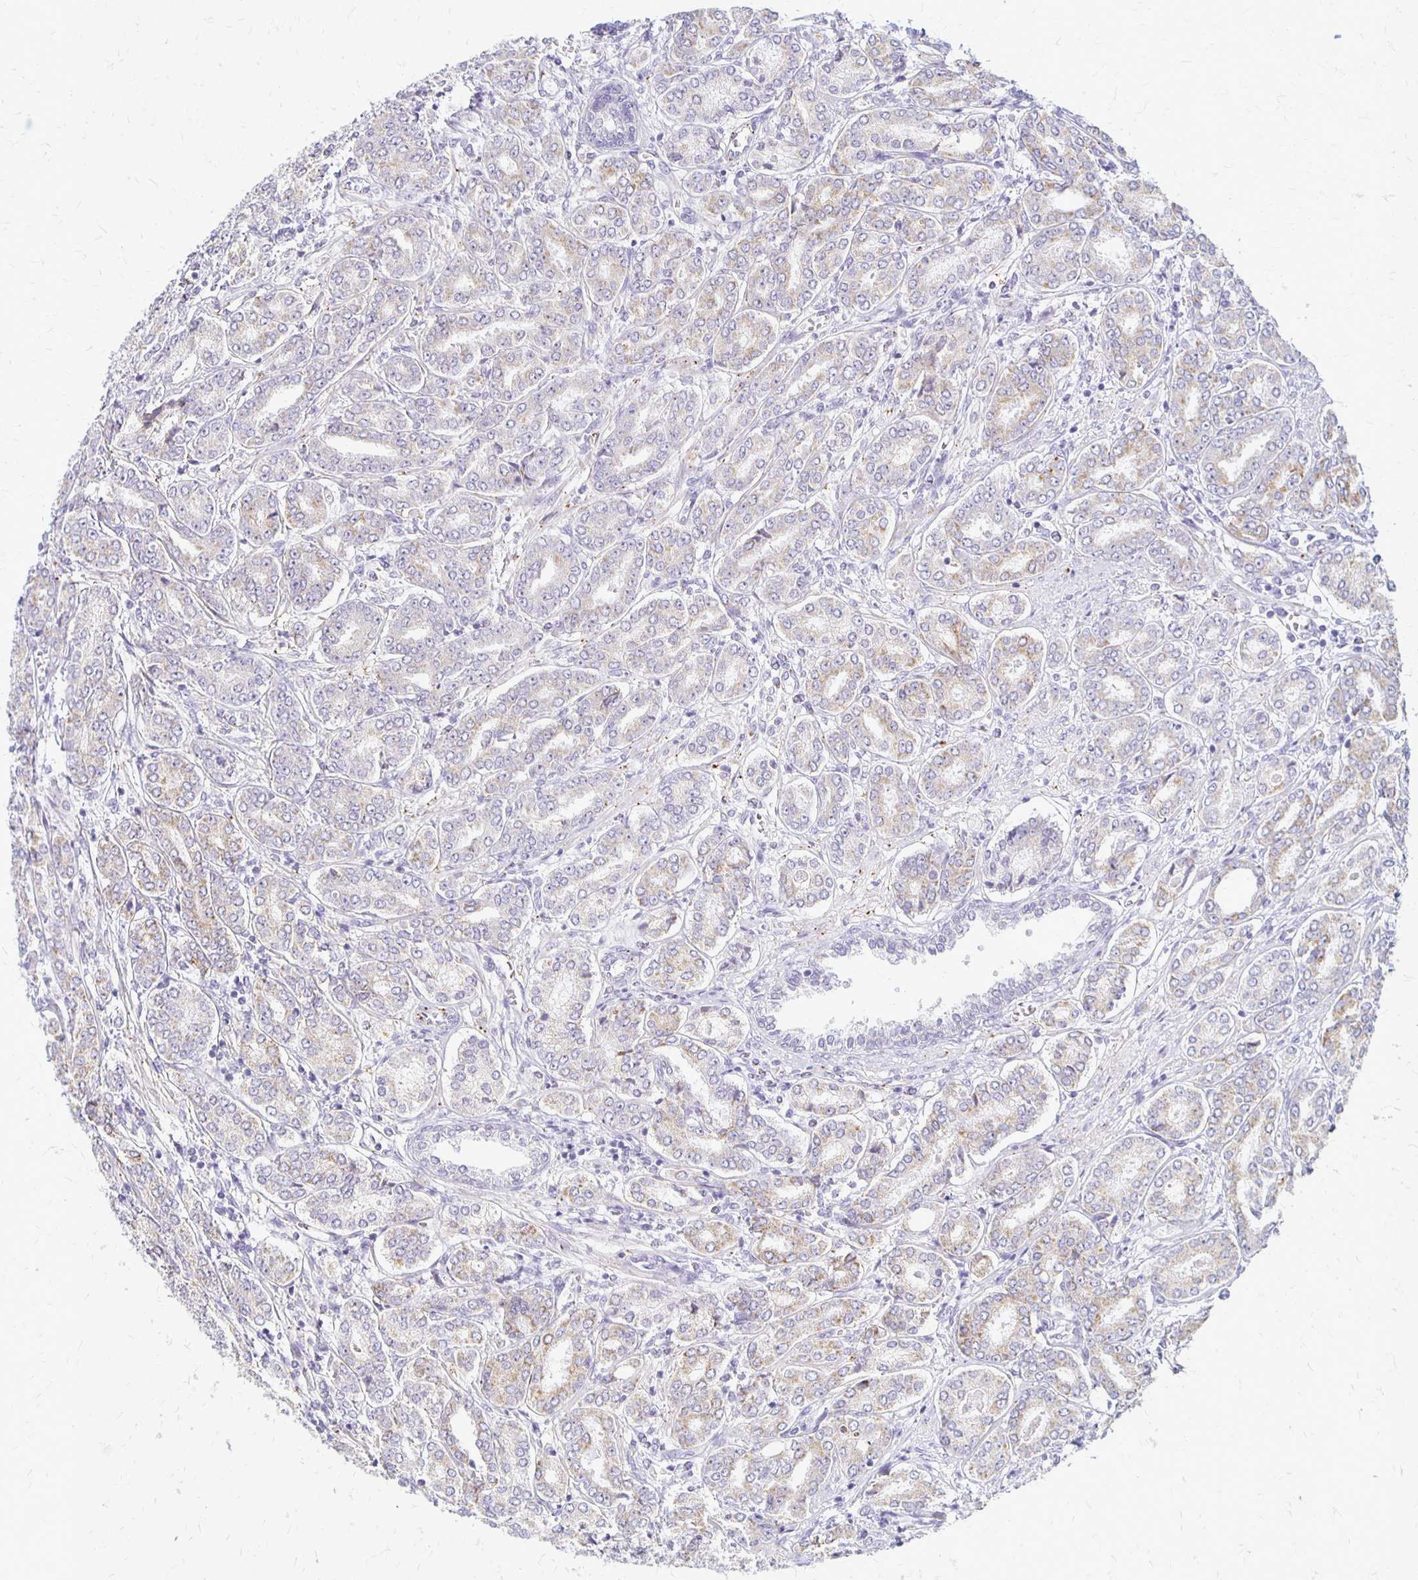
{"staining": {"intensity": "moderate", "quantity": "<25%", "location": "cytoplasmic/membranous"}, "tissue": "prostate cancer", "cell_type": "Tumor cells", "image_type": "cancer", "snomed": [{"axis": "morphology", "description": "Adenocarcinoma, High grade"}, {"axis": "topography", "description": "Prostate"}], "caption": "Protein staining reveals moderate cytoplasmic/membranous expression in approximately <25% of tumor cells in prostate cancer (adenocarcinoma (high-grade)).", "gene": "RHOC", "patient": {"sex": "male", "age": 72}}